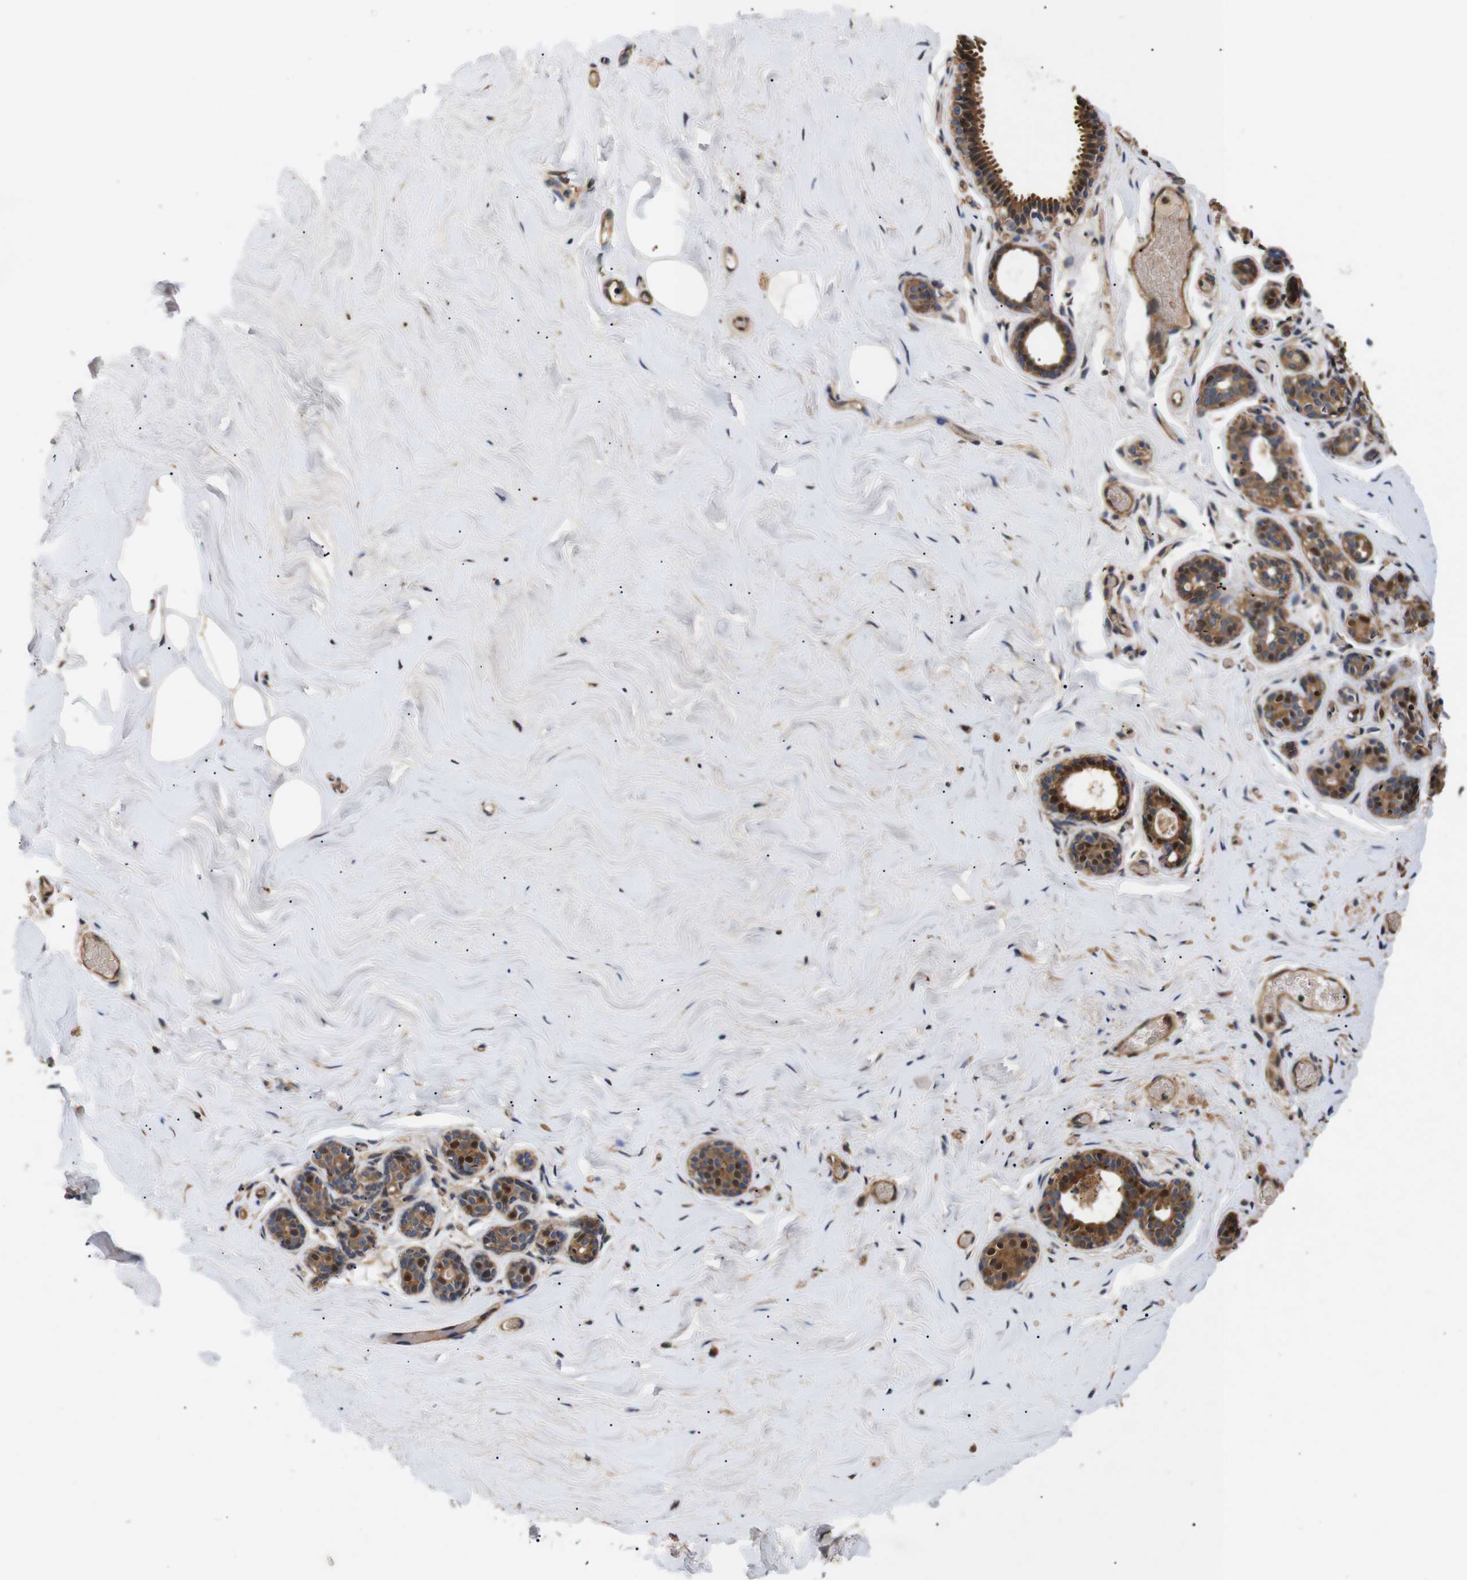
{"staining": {"intensity": "weak", "quantity": "<25%", "location": "cytoplasmic/membranous"}, "tissue": "breast", "cell_type": "Adipocytes", "image_type": "normal", "snomed": [{"axis": "morphology", "description": "Normal tissue, NOS"}, {"axis": "topography", "description": "Breast"}], "caption": "Immunohistochemistry (IHC) of unremarkable breast shows no expression in adipocytes.", "gene": "DDR1", "patient": {"sex": "female", "age": 75}}